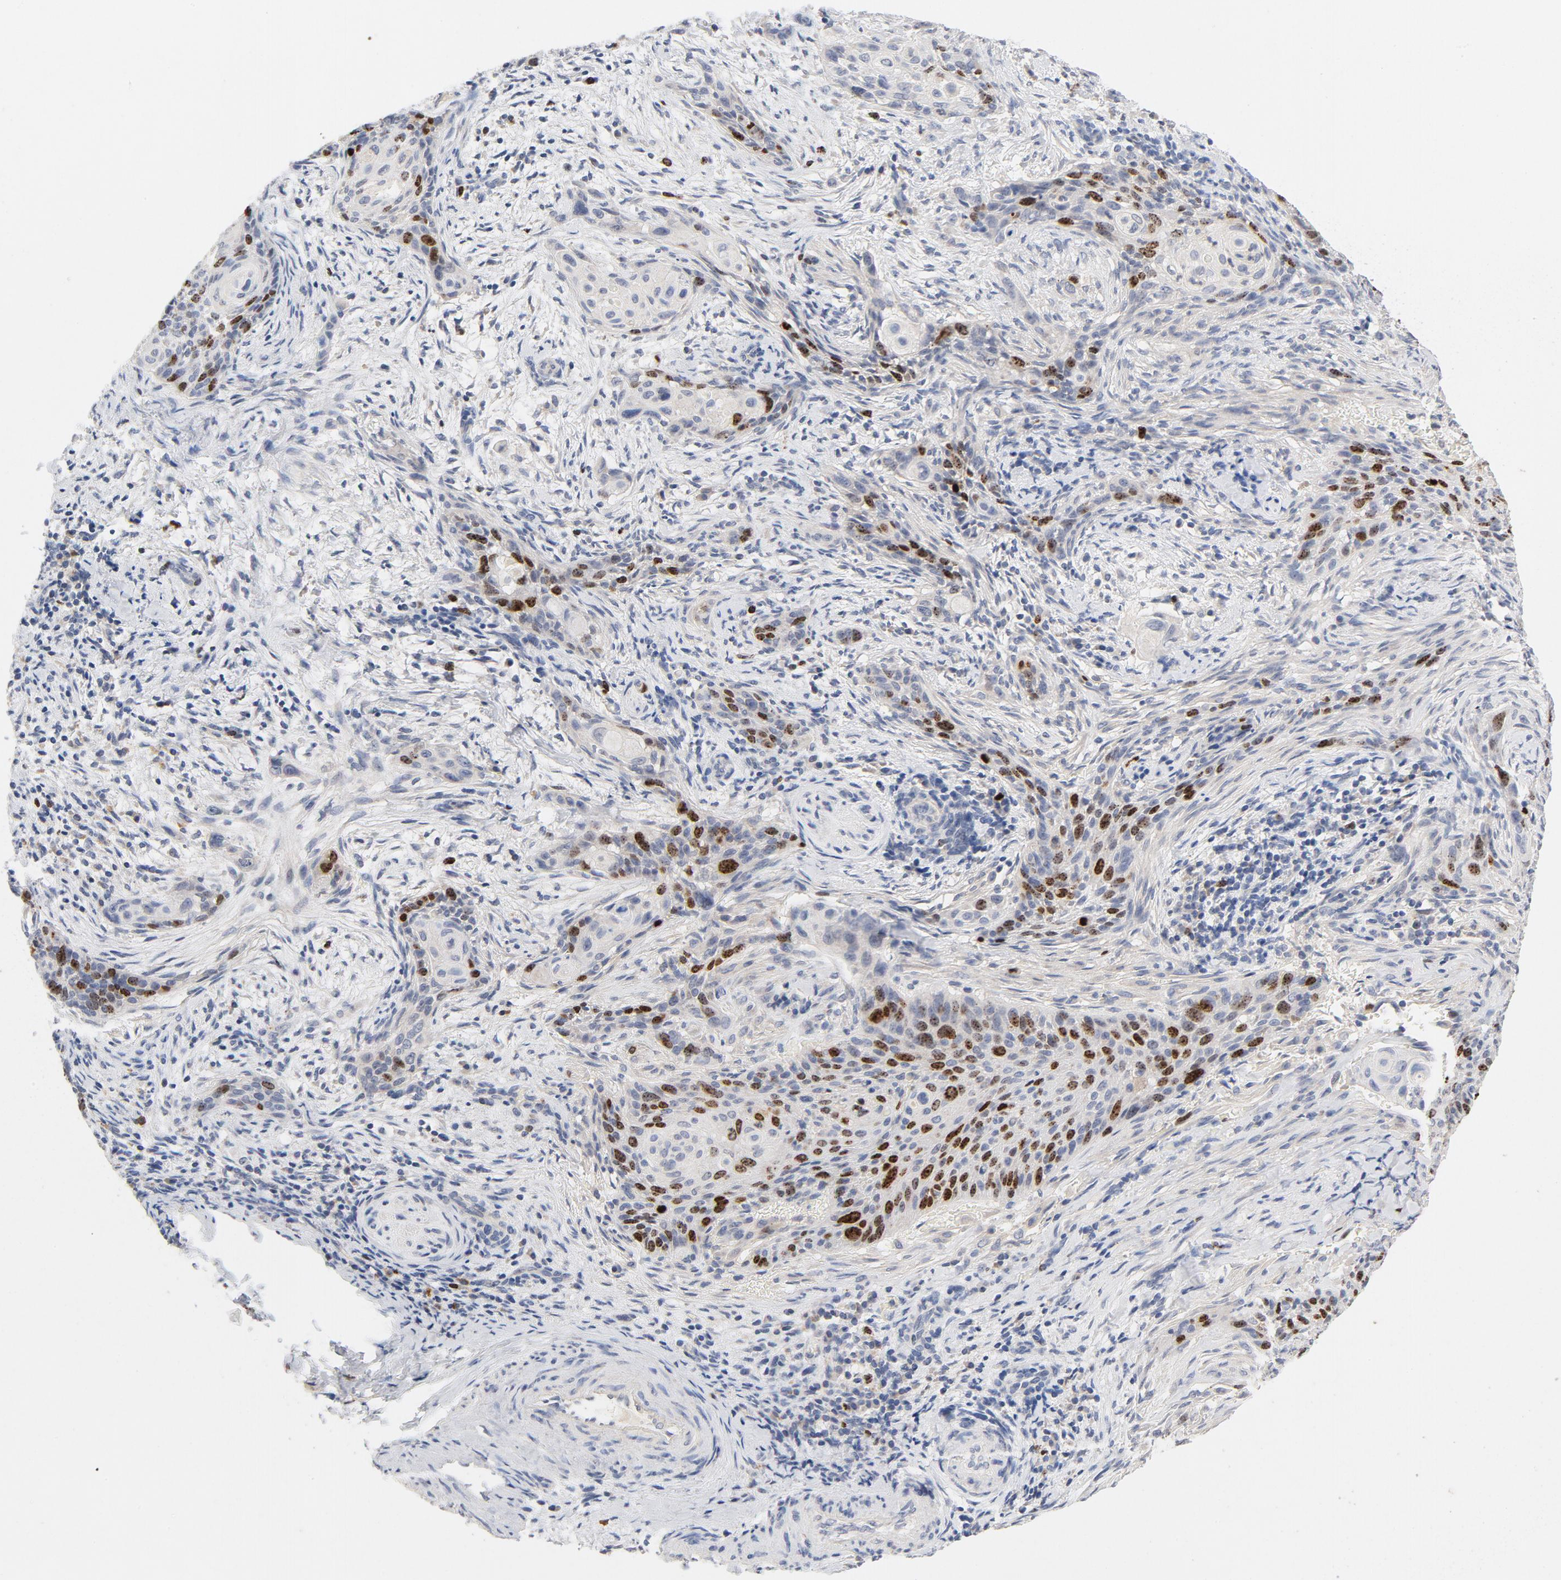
{"staining": {"intensity": "moderate", "quantity": "<25%", "location": "nuclear"}, "tissue": "cervical cancer", "cell_type": "Tumor cells", "image_type": "cancer", "snomed": [{"axis": "morphology", "description": "Squamous cell carcinoma, NOS"}, {"axis": "topography", "description": "Cervix"}], "caption": "An IHC histopathology image of neoplastic tissue is shown. Protein staining in brown shows moderate nuclear positivity in cervical squamous cell carcinoma within tumor cells. (Brightfield microscopy of DAB IHC at high magnification).", "gene": "BIRC5", "patient": {"sex": "female", "age": 33}}